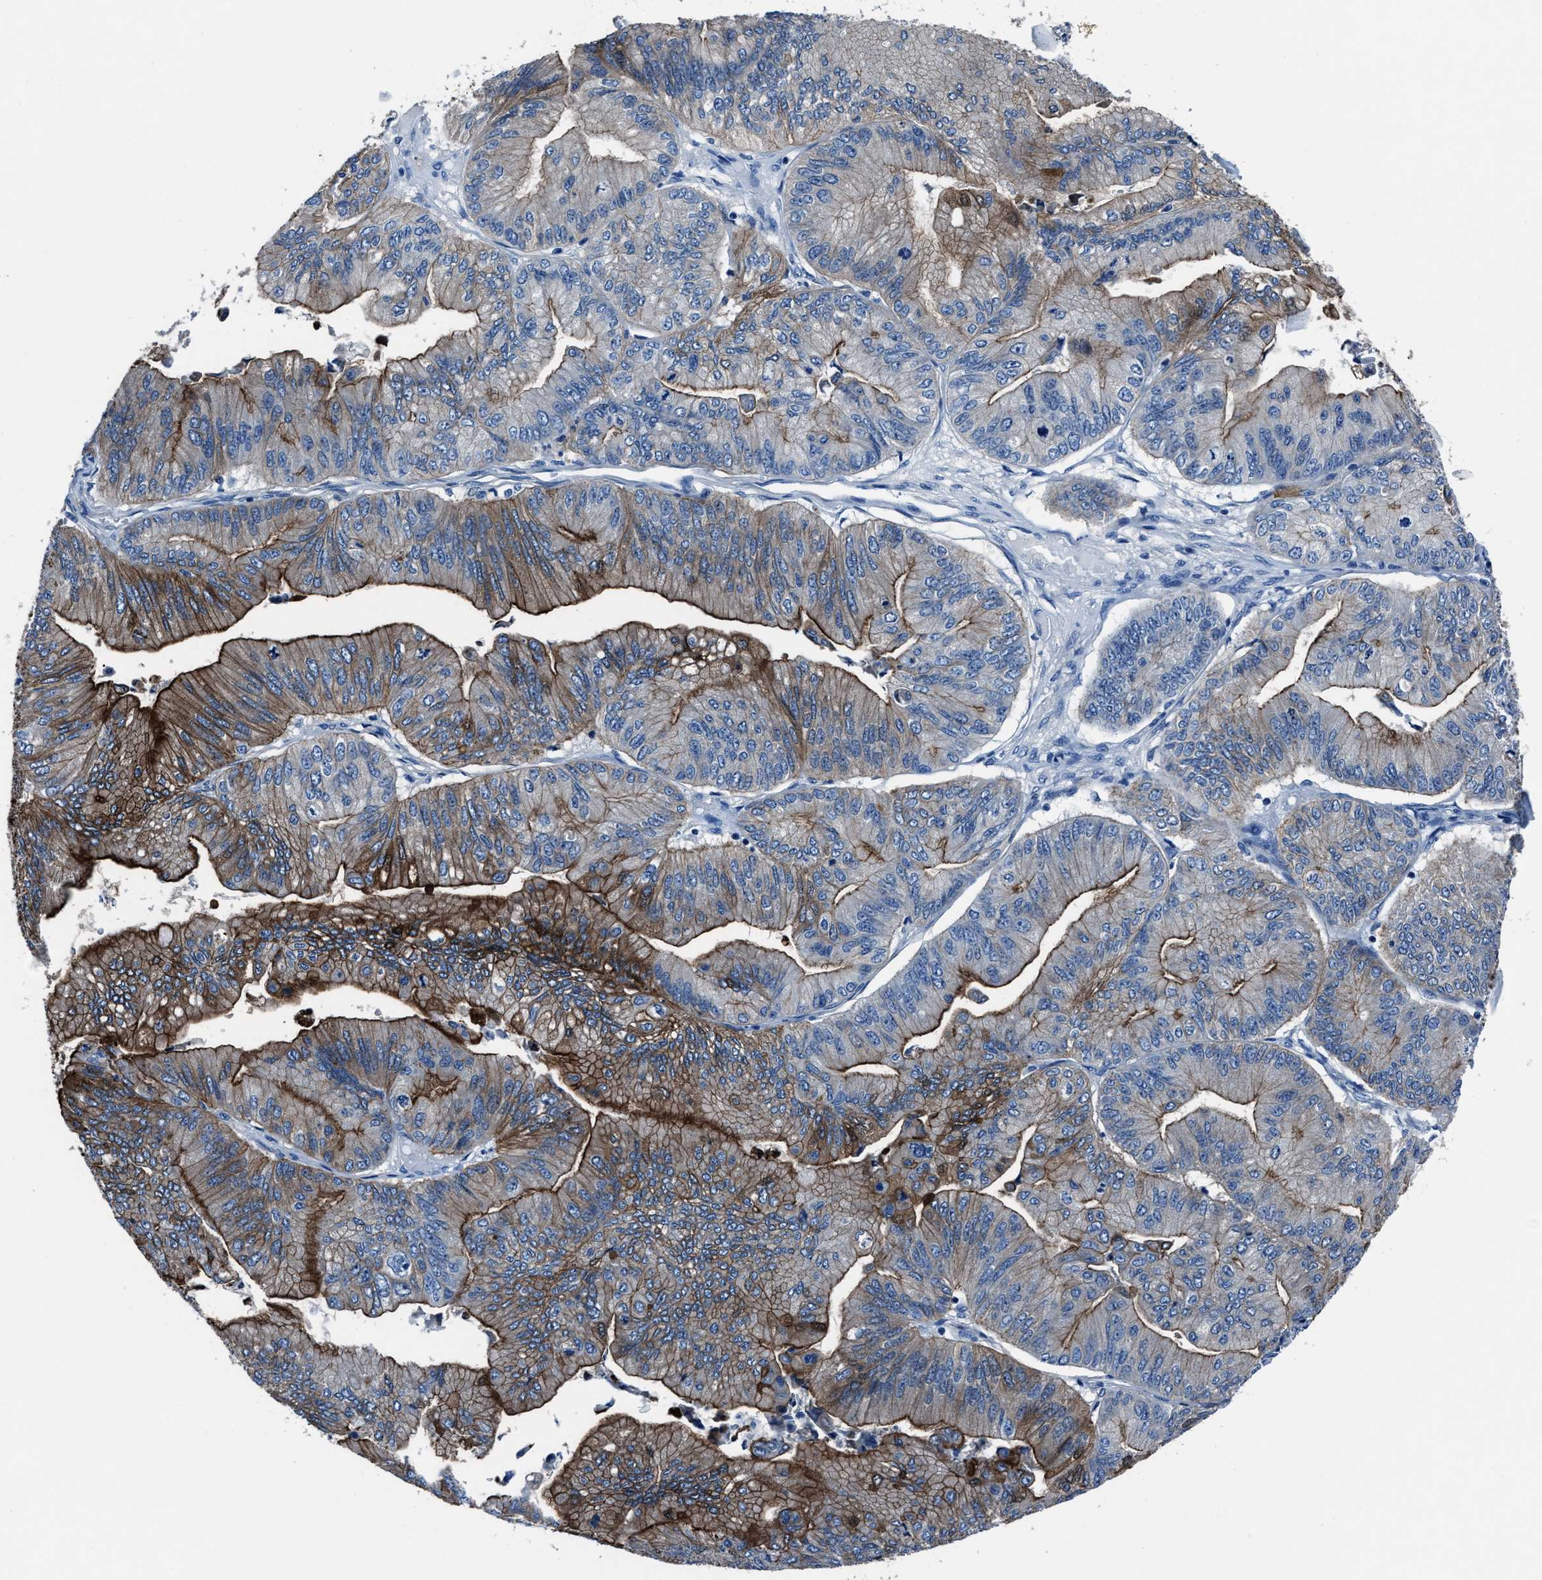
{"staining": {"intensity": "moderate", "quantity": ">75%", "location": "cytoplasmic/membranous"}, "tissue": "ovarian cancer", "cell_type": "Tumor cells", "image_type": "cancer", "snomed": [{"axis": "morphology", "description": "Cystadenocarcinoma, mucinous, NOS"}, {"axis": "topography", "description": "Ovary"}], "caption": "Mucinous cystadenocarcinoma (ovarian) was stained to show a protein in brown. There is medium levels of moderate cytoplasmic/membranous expression in approximately >75% of tumor cells.", "gene": "LMO7", "patient": {"sex": "female", "age": 61}}